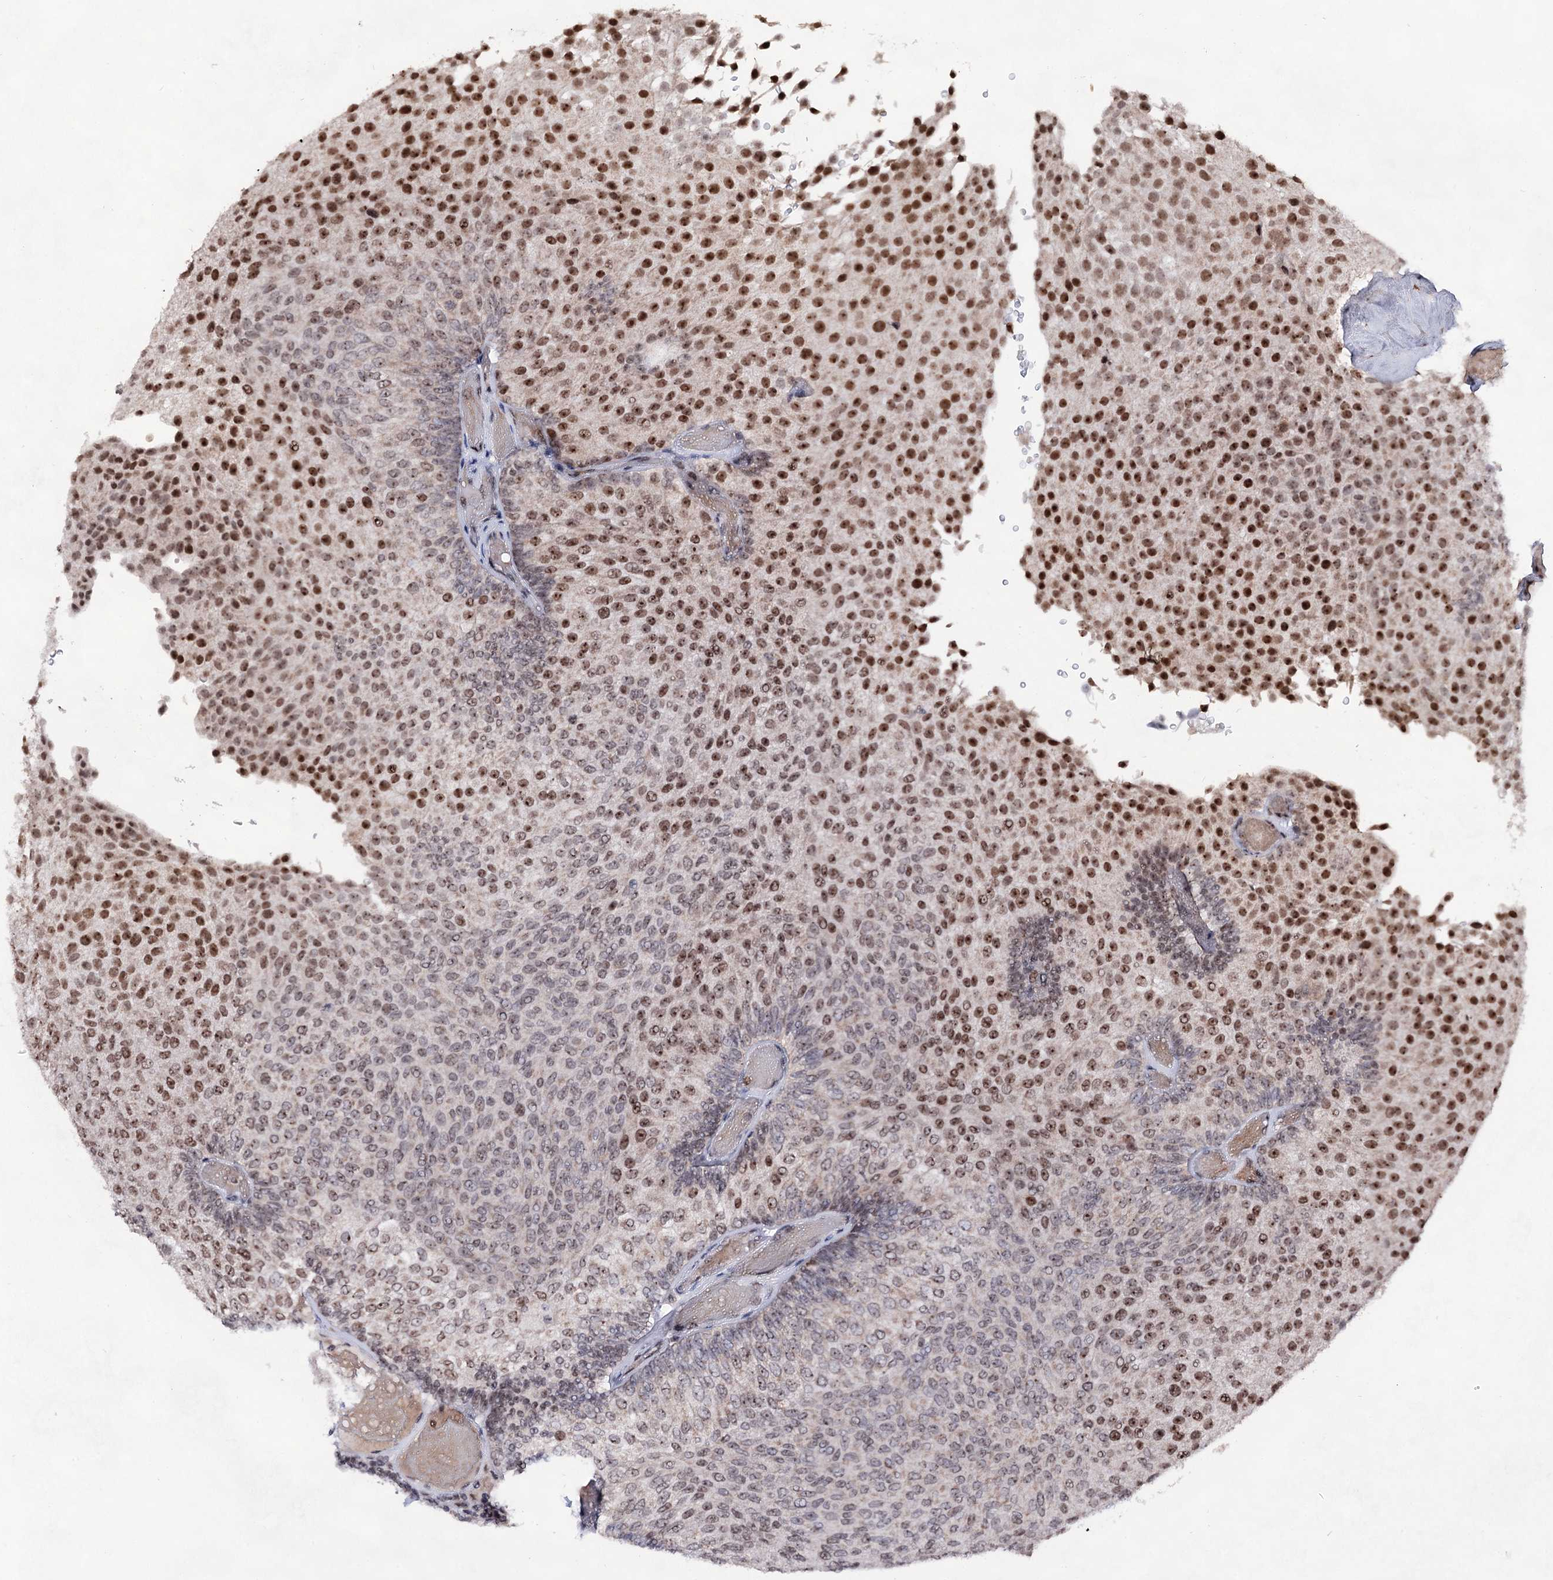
{"staining": {"intensity": "strong", "quantity": "25%-75%", "location": "nuclear"}, "tissue": "urothelial cancer", "cell_type": "Tumor cells", "image_type": "cancer", "snomed": [{"axis": "morphology", "description": "Urothelial carcinoma, Low grade"}, {"axis": "topography", "description": "Urinary bladder"}], "caption": "Urothelial cancer stained with DAB (3,3'-diaminobenzidine) immunohistochemistry demonstrates high levels of strong nuclear expression in about 25%-75% of tumor cells.", "gene": "EXOSC10", "patient": {"sex": "male", "age": 78}}